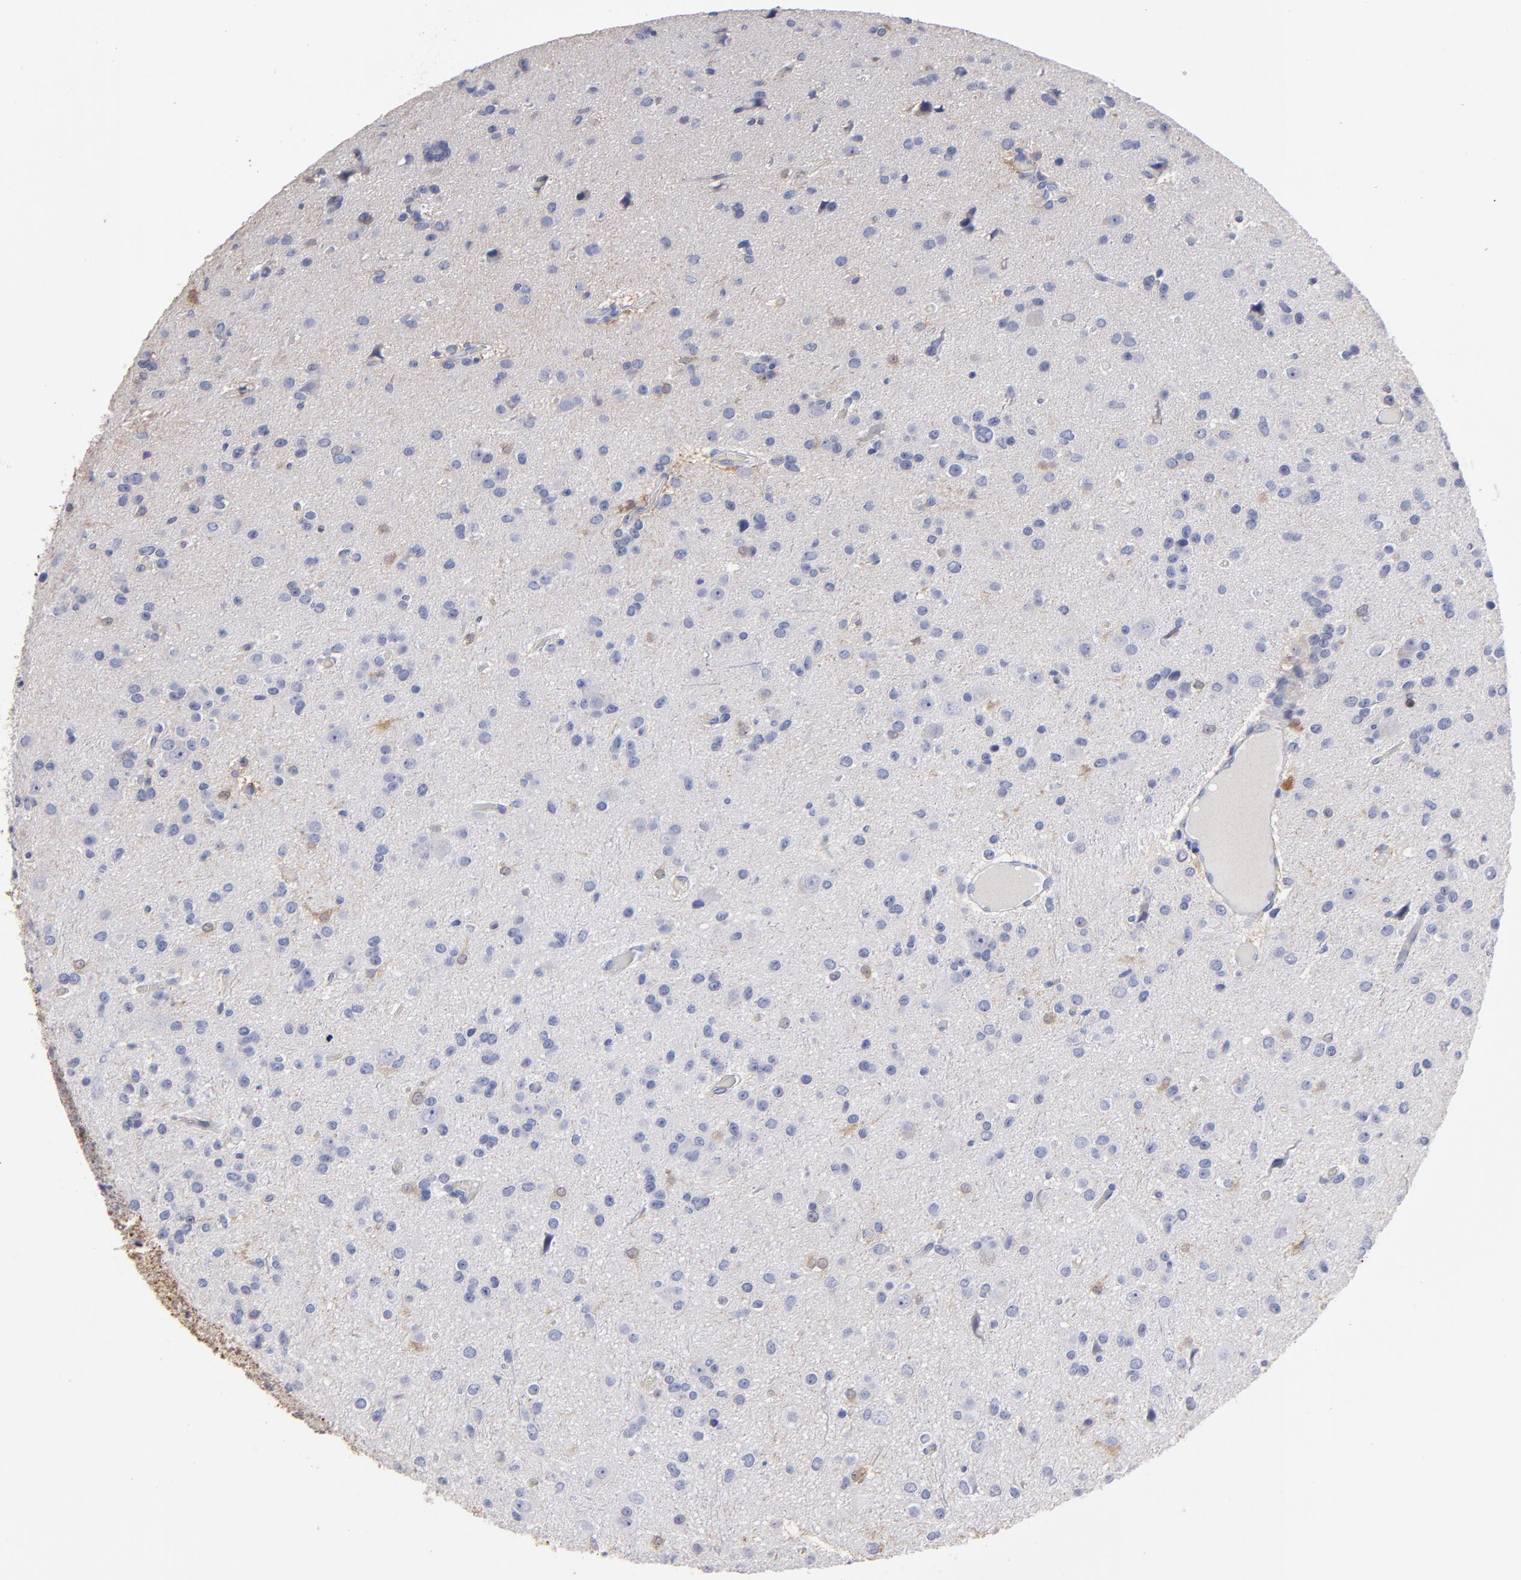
{"staining": {"intensity": "weak", "quantity": "<25%", "location": "cytoplasmic/membranous"}, "tissue": "glioma", "cell_type": "Tumor cells", "image_type": "cancer", "snomed": [{"axis": "morphology", "description": "Glioma, malignant, Low grade"}, {"axis": "topography", "description": "Brain"}], "caption": "IHC photomicrograph of malignant glioma (low-grade) stained for a protein (brown), which displays no staining in tumor cells. (DAB (3,3'-diaminobenzidine) IHC, high magnification).", "gene": "FABP4", "patient": {"sex": "male", "age": 42}}